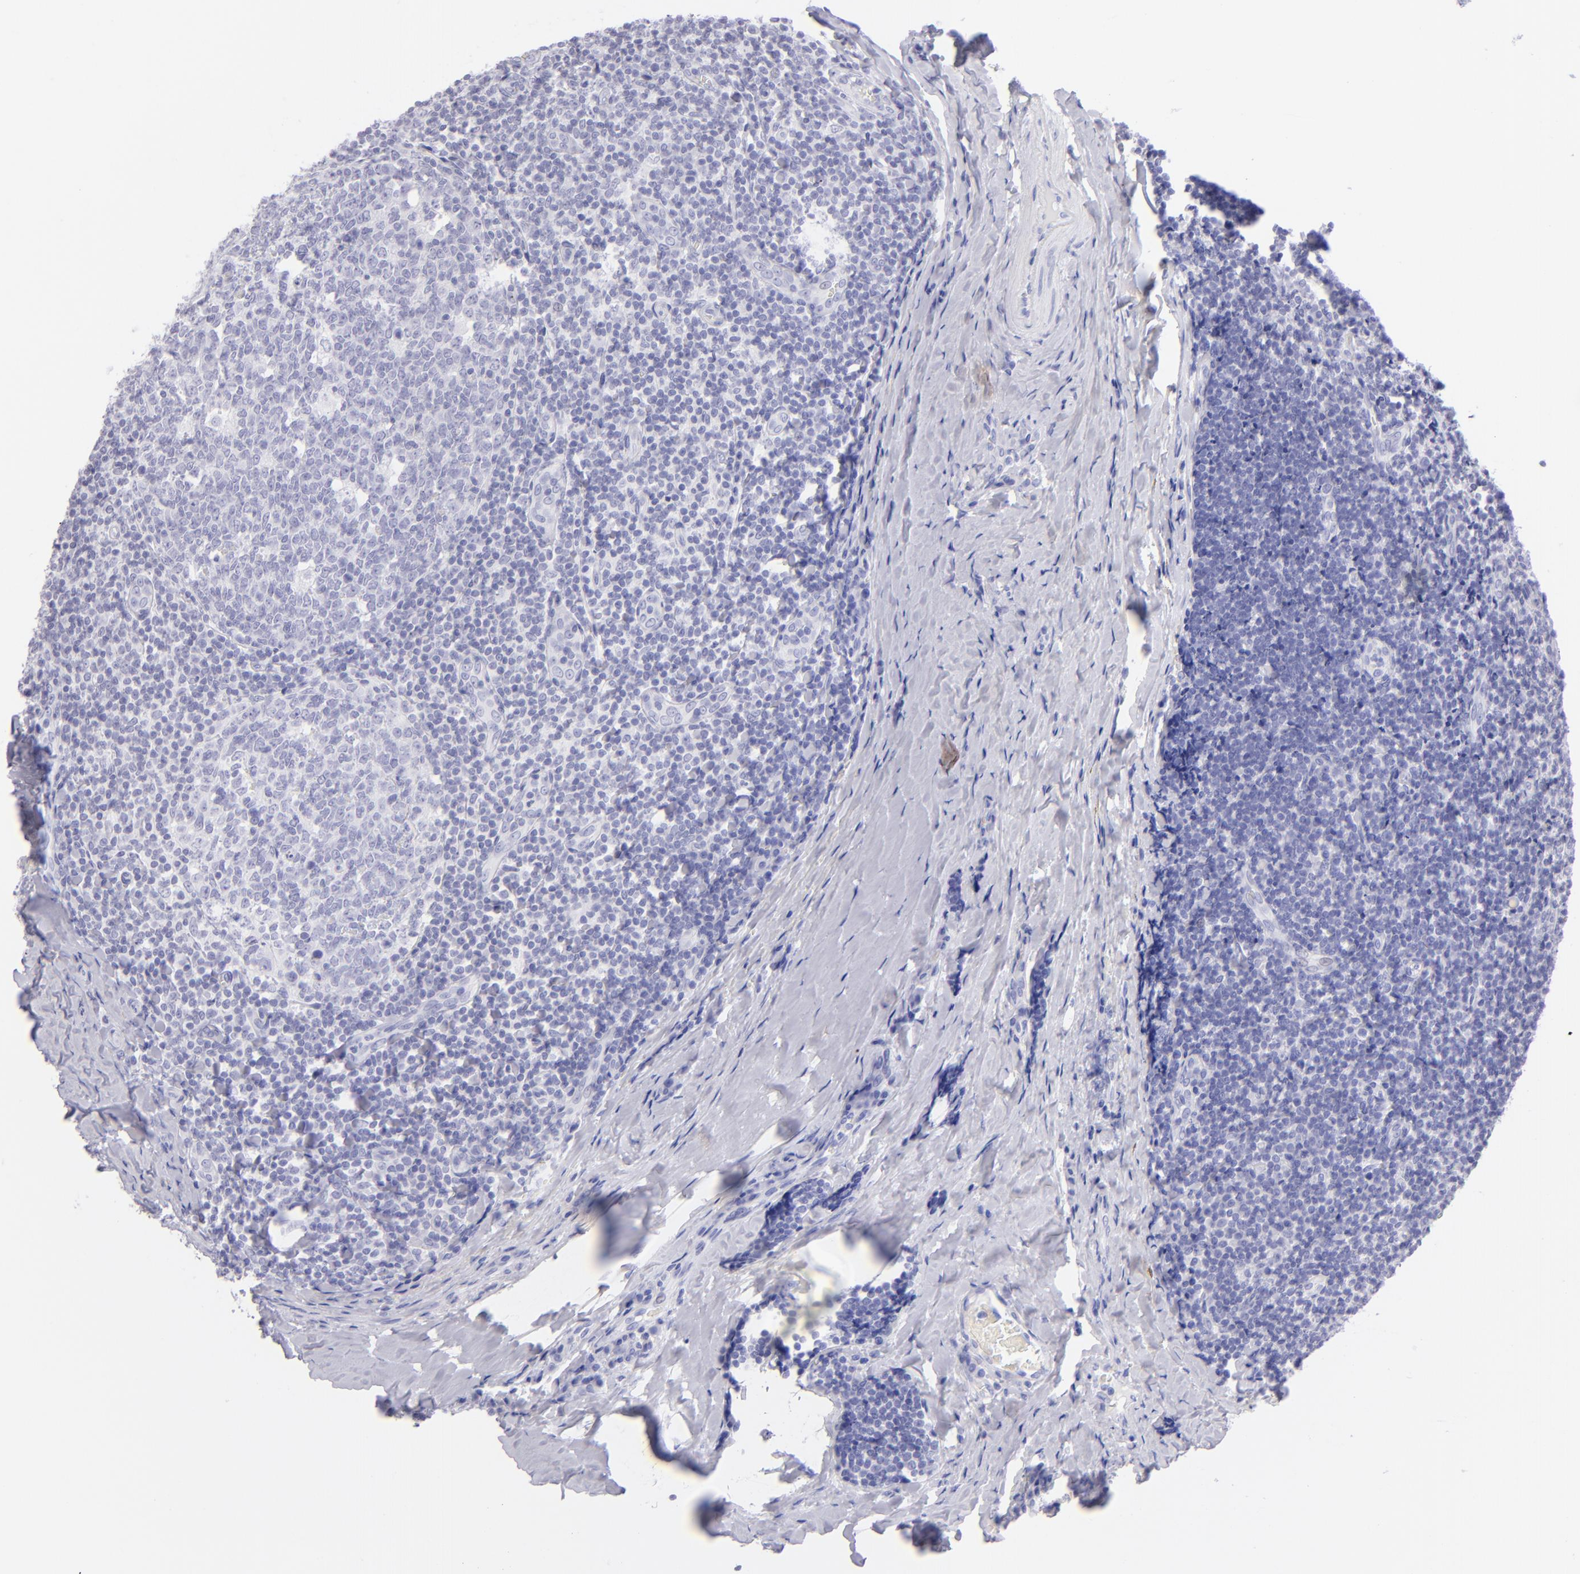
{"staining": {"intensity": "negative", "quantity": "none", "location": "none"}, "tissue": "tonsil", "cell_type": "Germinal center cells", "image_type": "normal", "snomed": [{"axis": "morphology", "description": "Normal tissue, NOS"}, {"axis": "topography", "description": "Tonsil"}], "caption": "Unremarkable tonsil was stained to show a protein in brown. There is no significant staining in germinal center cells.", "gene": "SLC1A3", "patient": {"sex": "male", "age": 31}}